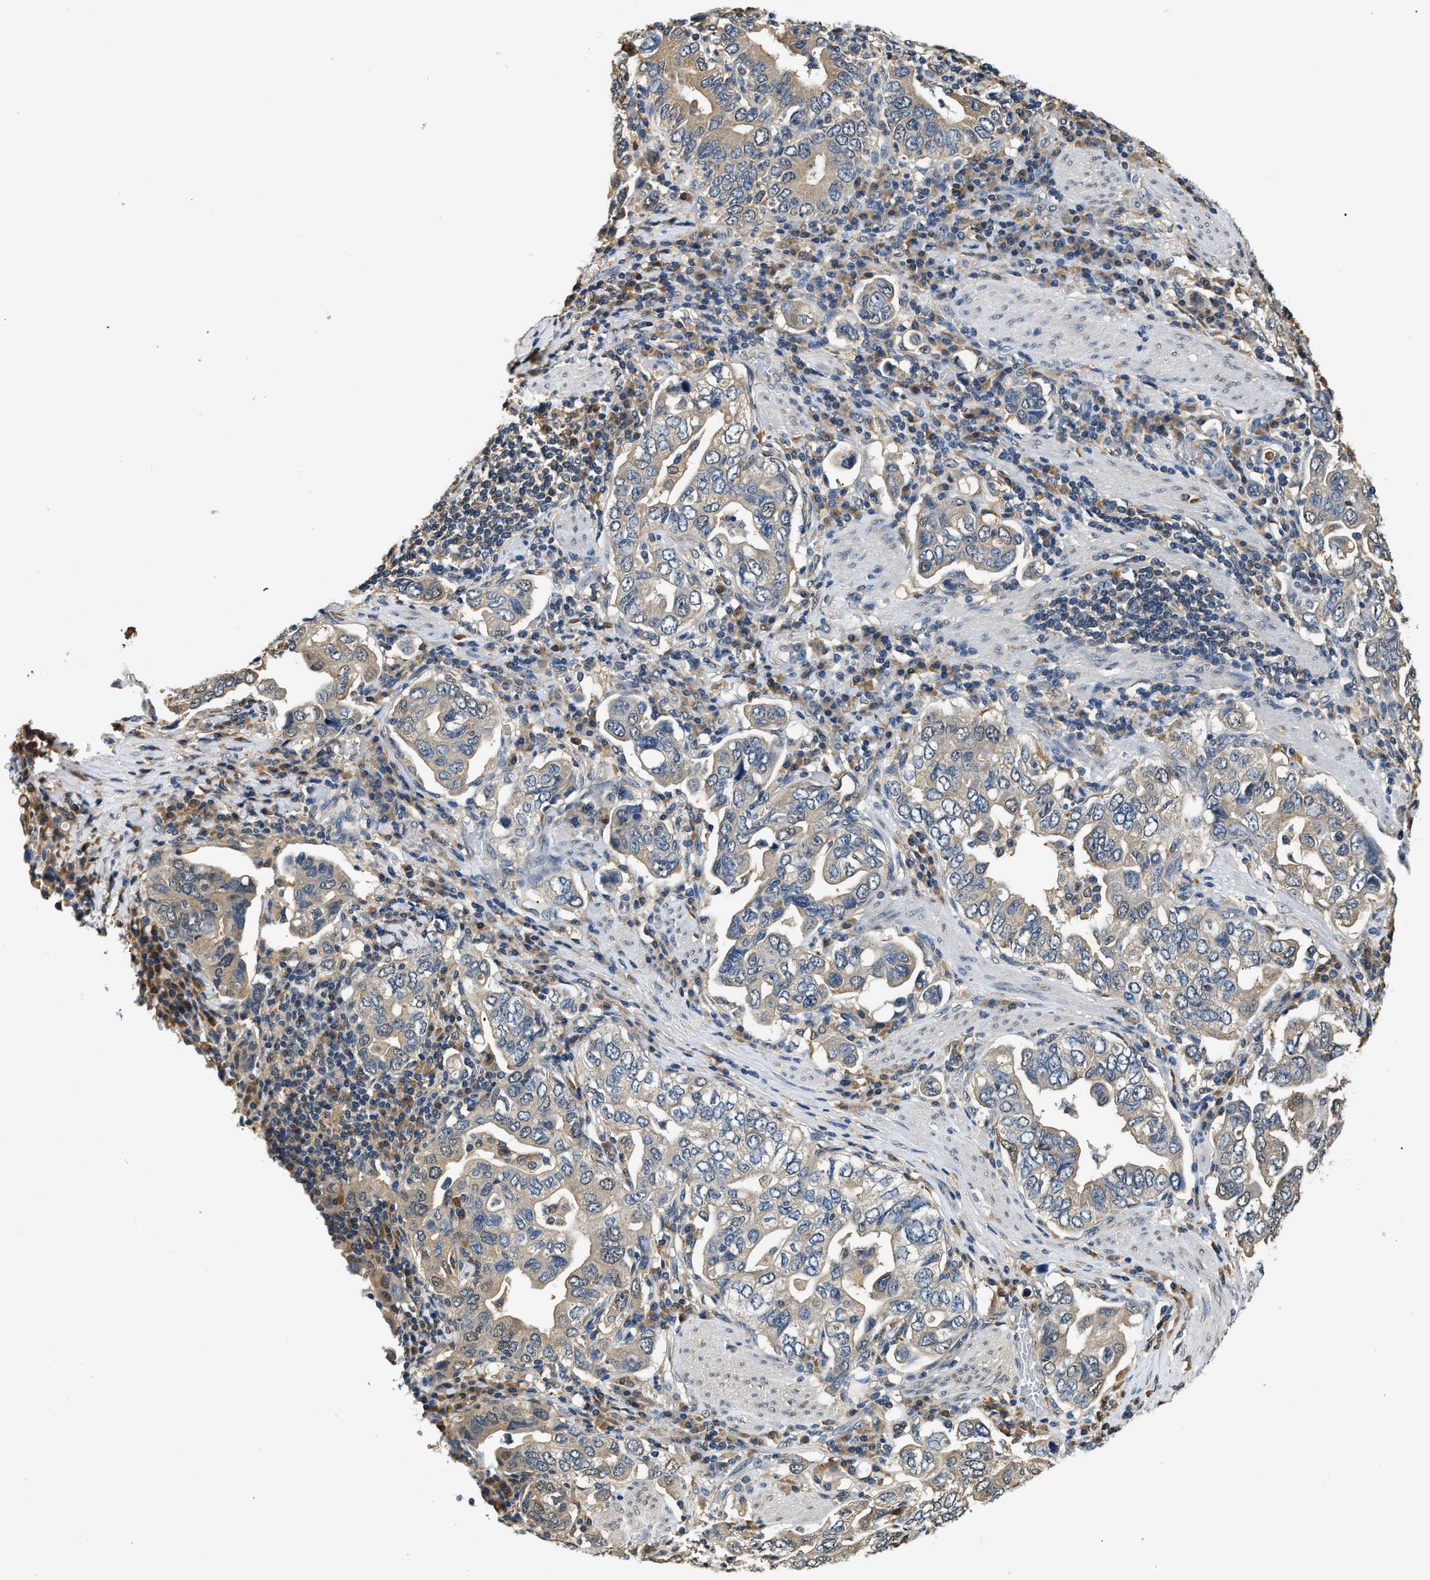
{"staining": {"intensity": "weak", "quantity": ">75%", "location": "cytoplasmic/membranous"}, "tissue": "stomach cancer", "cell_type": "Tumor cells", "image_type": "cancer", "snomed": [{"axis": "morphology", "description": "Adenocarcinoma, NOS"}, {"axis": "topography", "description": "Stomach, upper"}], "caption": "Immunohistochemical staining of stomach cancer reveals low levels of weak cytoplasmic/membranous protein expression in about >75% of tumor cells. (DAB (3,3'-diaminobenzidine) IHC with brightfield microscopy, high magnification).", "gene": "BCL7C", "patient": {"sex": "male", "age": 62}}